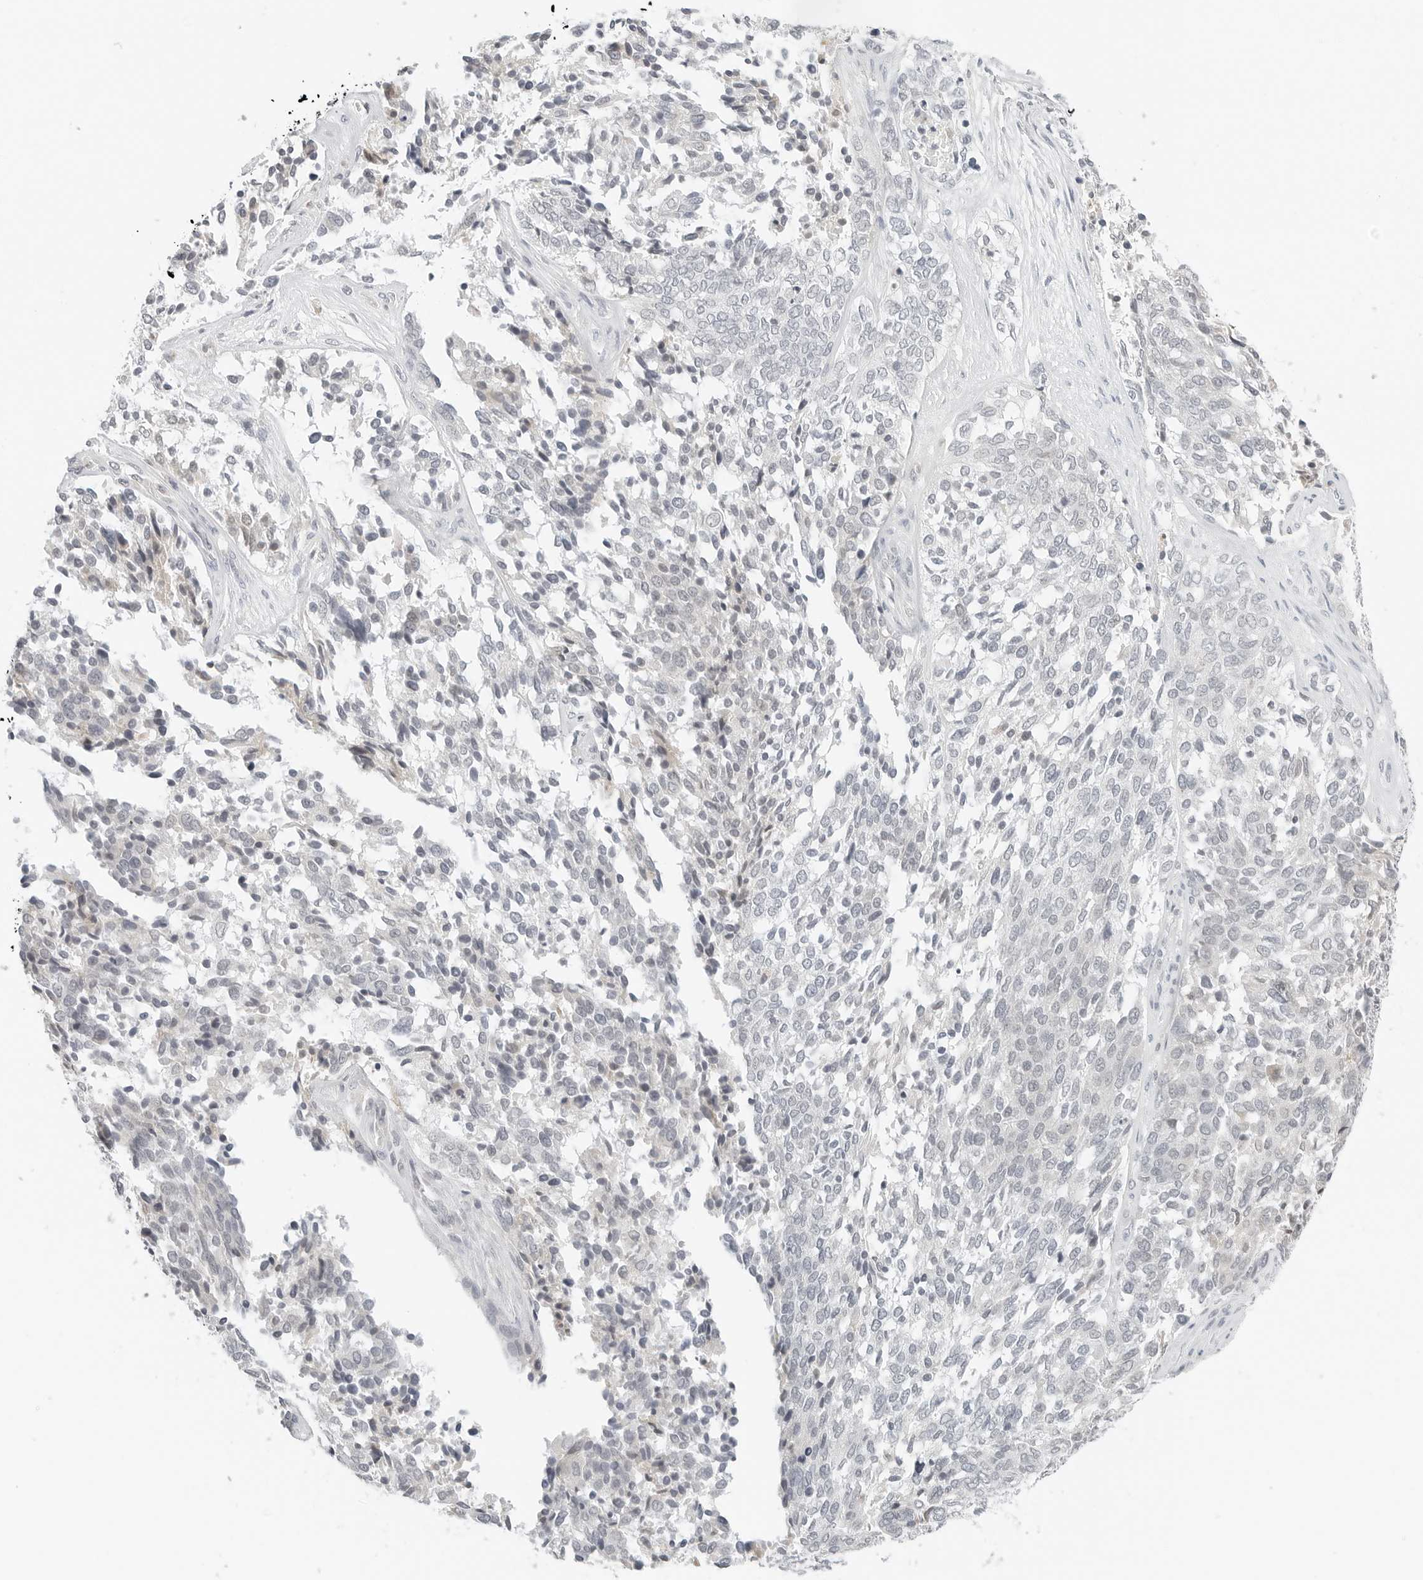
{"staining": {"intensity": "negative", "quantity": "none", "location": "none"}, "tissue": "ovarian cancer", "cell_type": "Tumor cells", "image_type": "cancer", "snomed": [{"axis": "morphology", "description": "Cystadenocarcinoma, serous, NOS"}, {"axis": "topography", "description": "Ovary"}], "caption": "Tumor cells show no significant staining in ovarian cancer.", "gene": "NEO1", "patient": {"sex": "female", "age": 44}}